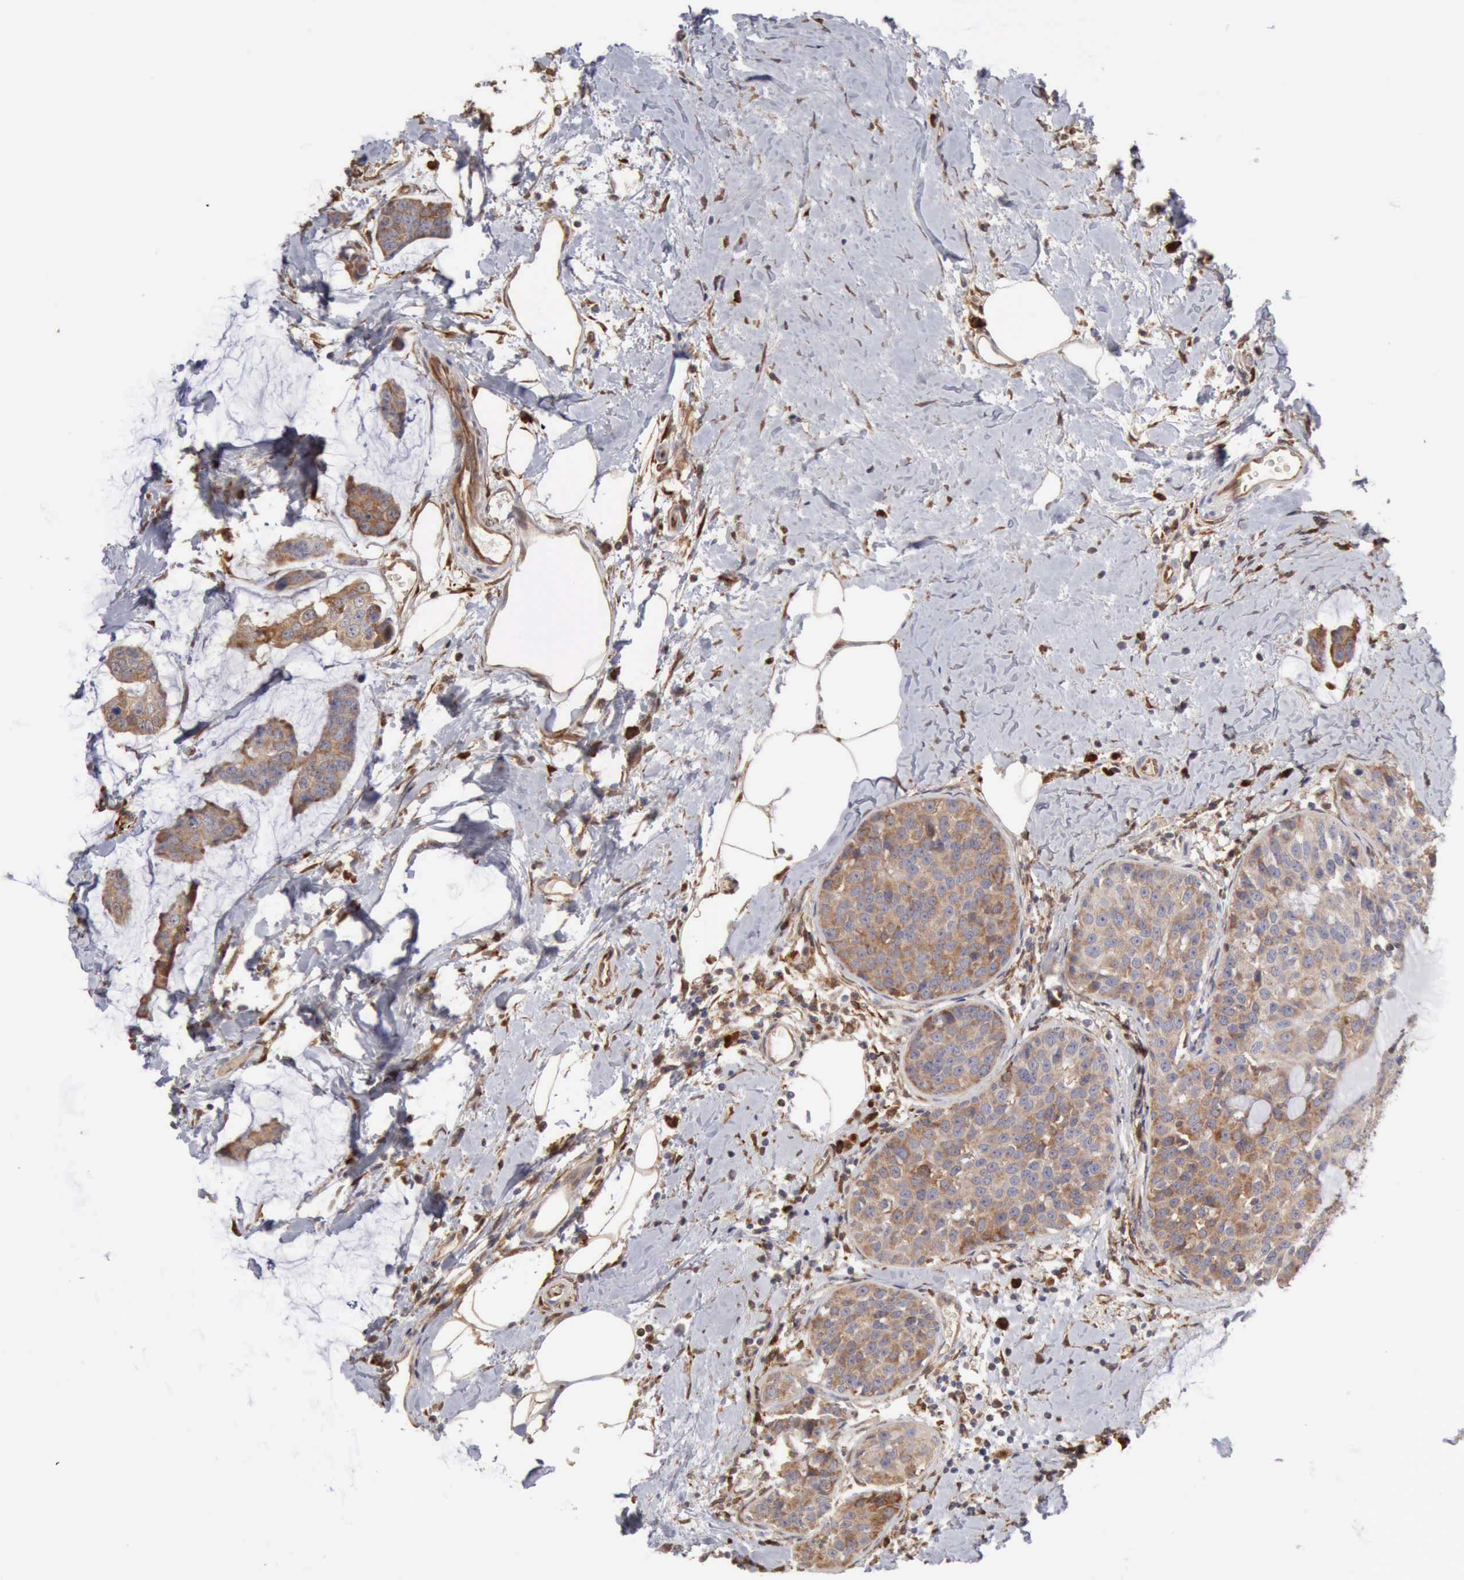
{"staining": {"intensity": "moderate", "quantity": "25%-75%", "location": "cytoplasmic/membranous"}, "tissue": "breast cancer", "cell_type": "Tumor cells", "image_type": "cancer", "snomed": [{"axis": "morphology", "description": "Normal tissue, NOS"}, {"axis": "morphology", "description": "Duct carcinoma"}, {"axis": "topography", "description": "Breast"}], "caption": "There is medium levels of moderate cytoplasmic/membranous staining in tumor cells of breast cancer, as demonstrated by immunohistochemical staining (brown color).", "gene": "APOL2", "patient": {"sex": "female", "age": 50}}